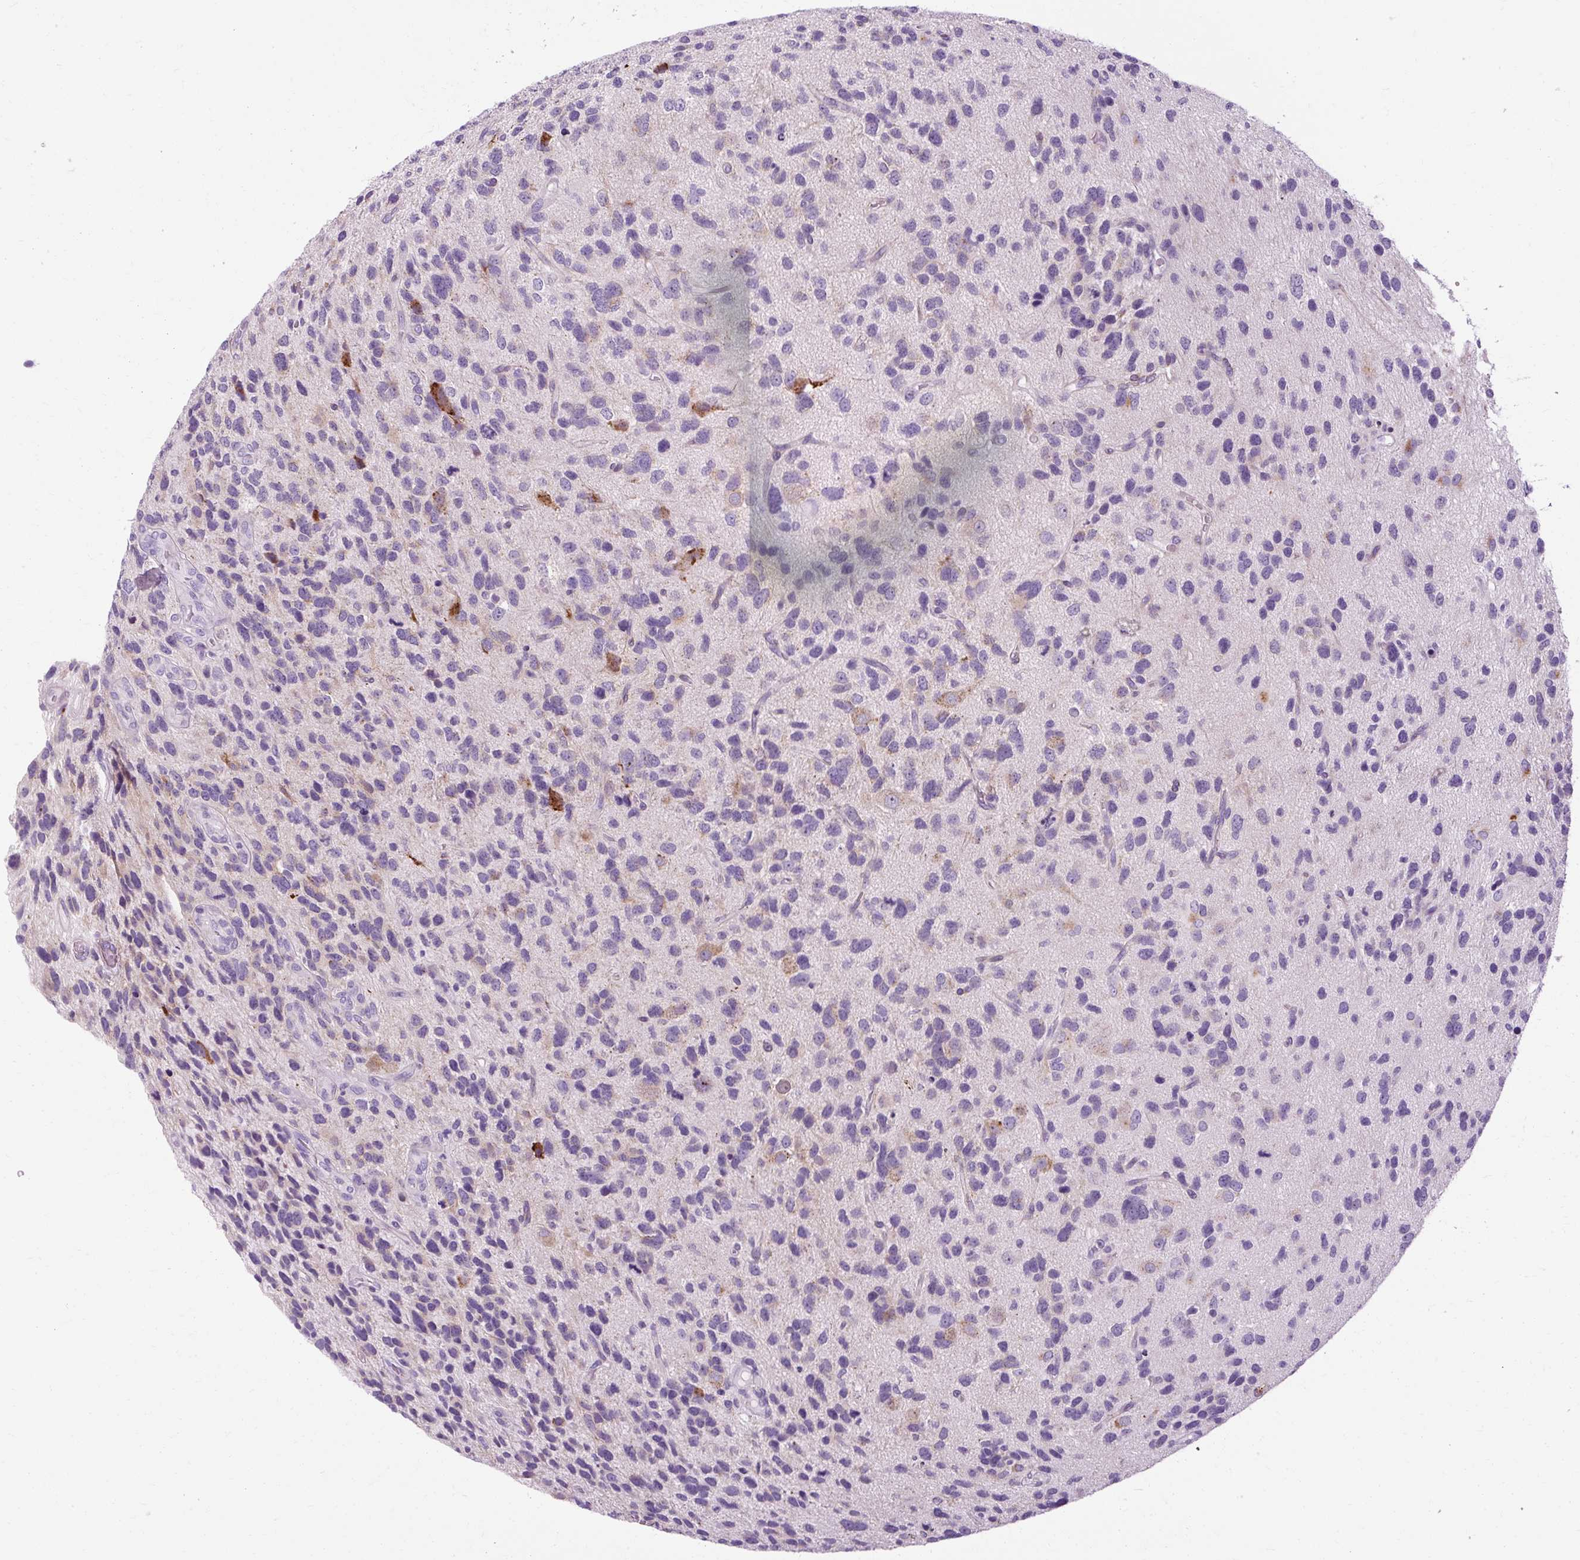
{"staining": {"intensity": "moderate", "quantity": "<25%", "location": "cytoplasmic/membranous"}, "tissue": "glioma", "cell_type": "Tumor cells", "image_type": "cancer", "snomed": [{"axis": "morphology", "description": "Glioma, malignant, High grade"}, {"axis": "topography", "description": "Brain"}], "caption": "IHC histopathology image of neoplastic tissue: malignant high-grade glioma stained using immunohistochemistry (IHC) demonstrates low levels of moderate protein expression localized specifically in the cytoplasmic/membranous of tumor cells, appearing as a cytoplasmic/membranous brown color.", "gene": "B3GNT4", "patient": {"sex": "female", "age": 58}}